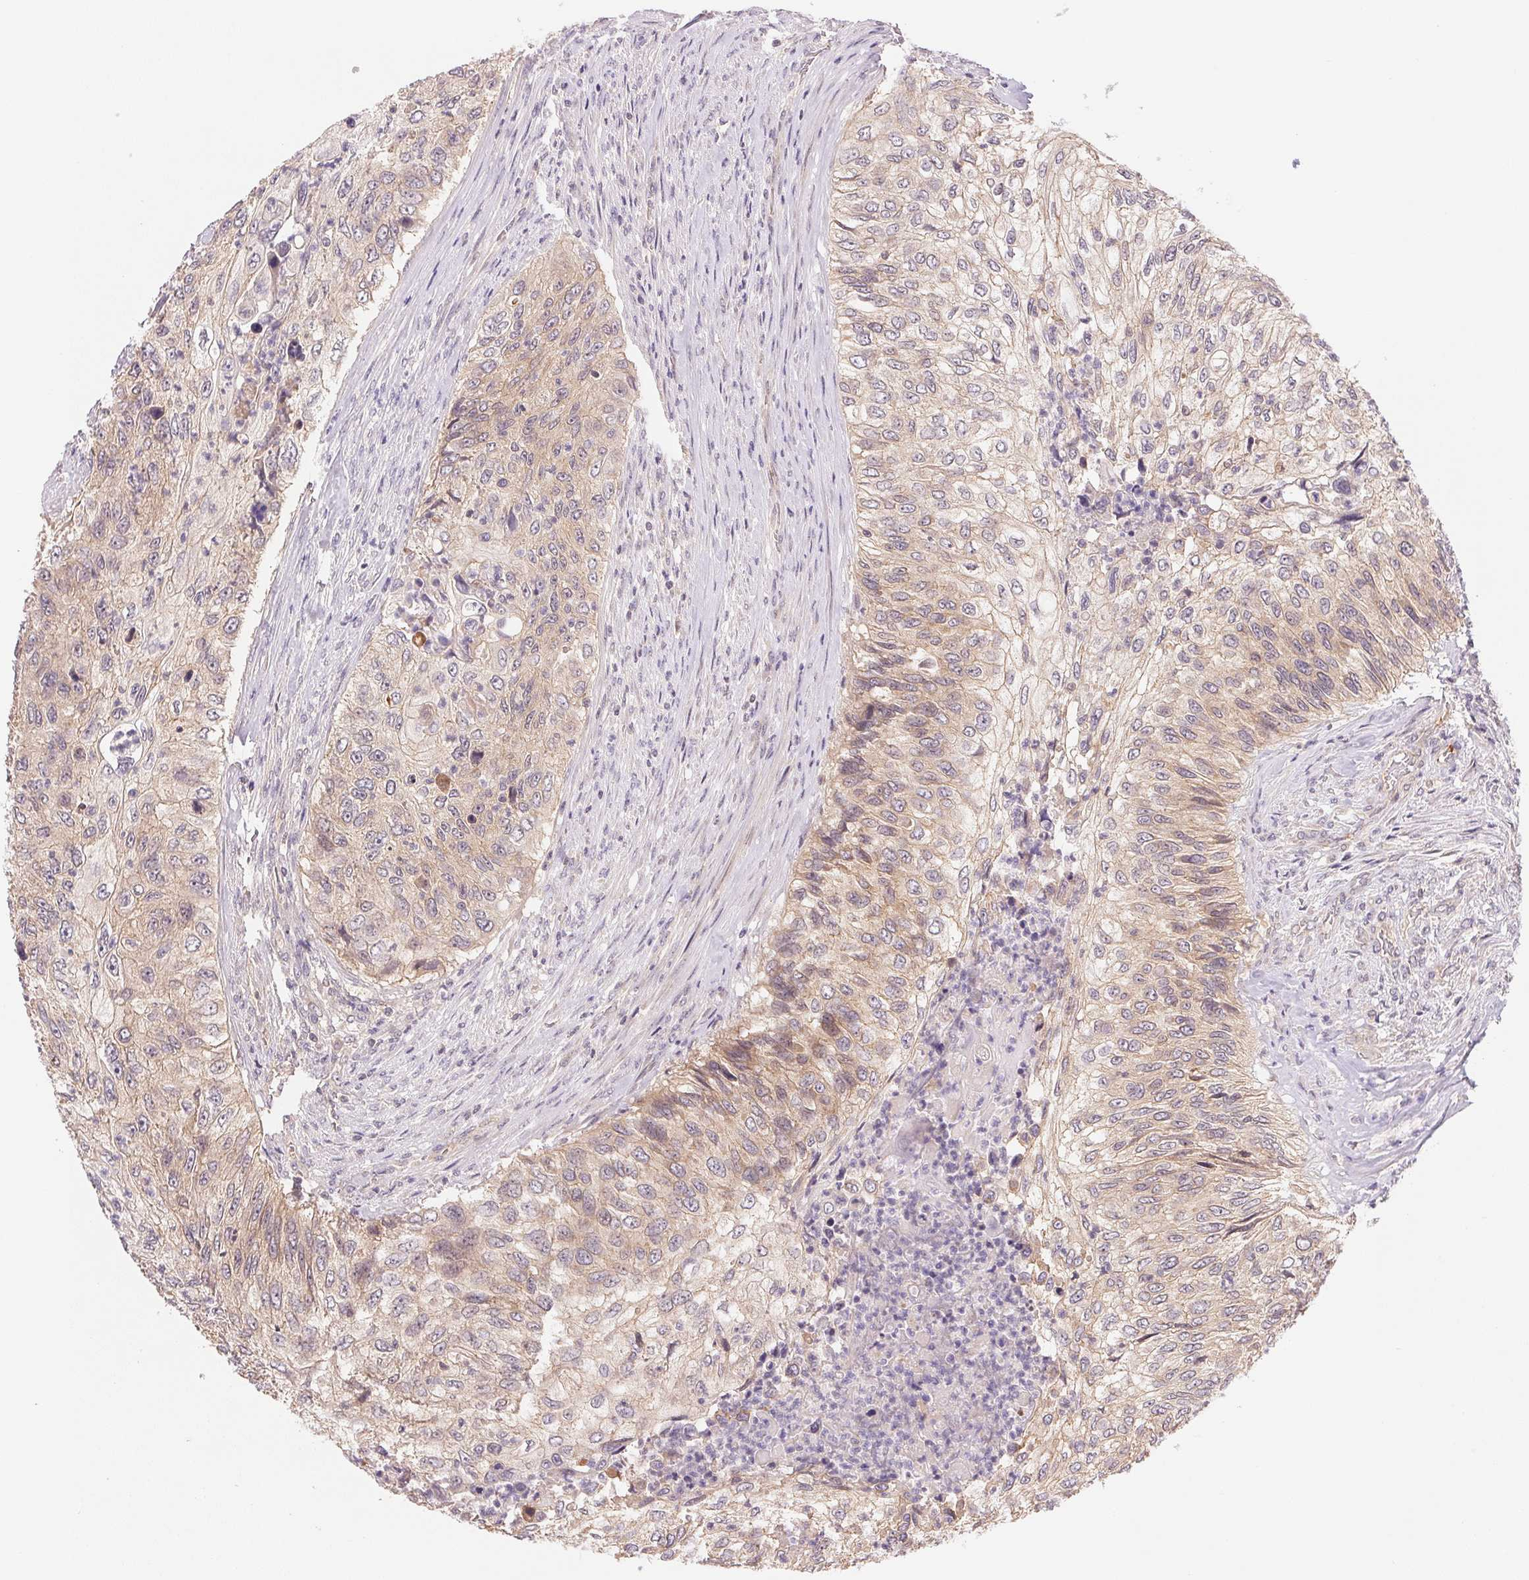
{"staining": {"intensity": "weak", "quantity": "<25%", "location": "cytoplasmic/membranous"}, "tissue": "urothelial cancer", "cell_type": "Tumor cells", "image_type": "cancer", "snomed": [{"axis": "morphology", "description": "Urothelial carcinoma, High grade"}, {"axis": "topography", "description": "Urinary bladder"}], "caption": "A photomicrograph of human urothelial cancer is negative for staining in tumor cells.", "gene": "BNIP5", "patient": {"sex": "female", "age": 60}}